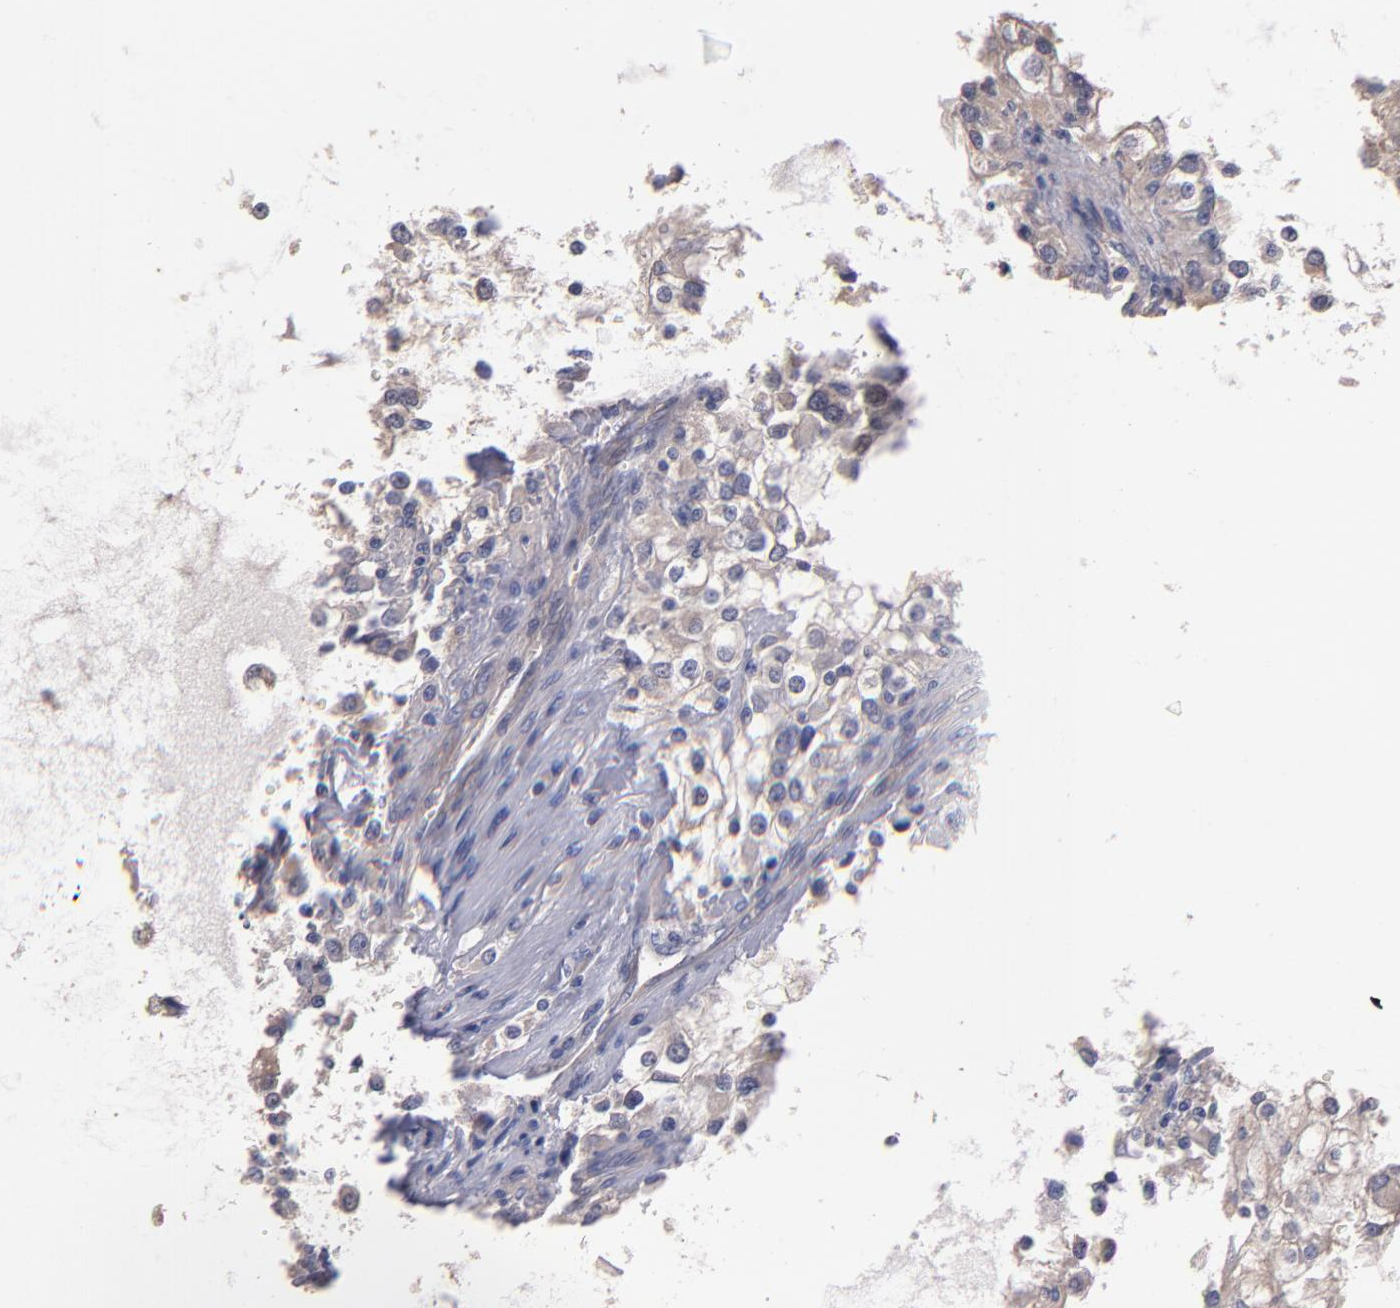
{"staining": {"intensity": "weak", "quantity": "25%-75%", "location": "cytoplasmic/membranous"}, "tissue": "renal cancer", "cell_type": "Tumor cells", "image_type": "cancer", "snomed": [{"axis": "morphology", "description": "Adenocarcinoma, NOS"}, {"axis": "topography", "description": "Kidney"}], "caption": "The histopathology image exhibits staining of renal cancer (adenocarcinoma), revealing weak cytoplasmic/membranous protein expression (brown color) within tumor cells.", "gene": "MAGEE1", "patient": {"sex": "female", "age": 52}}